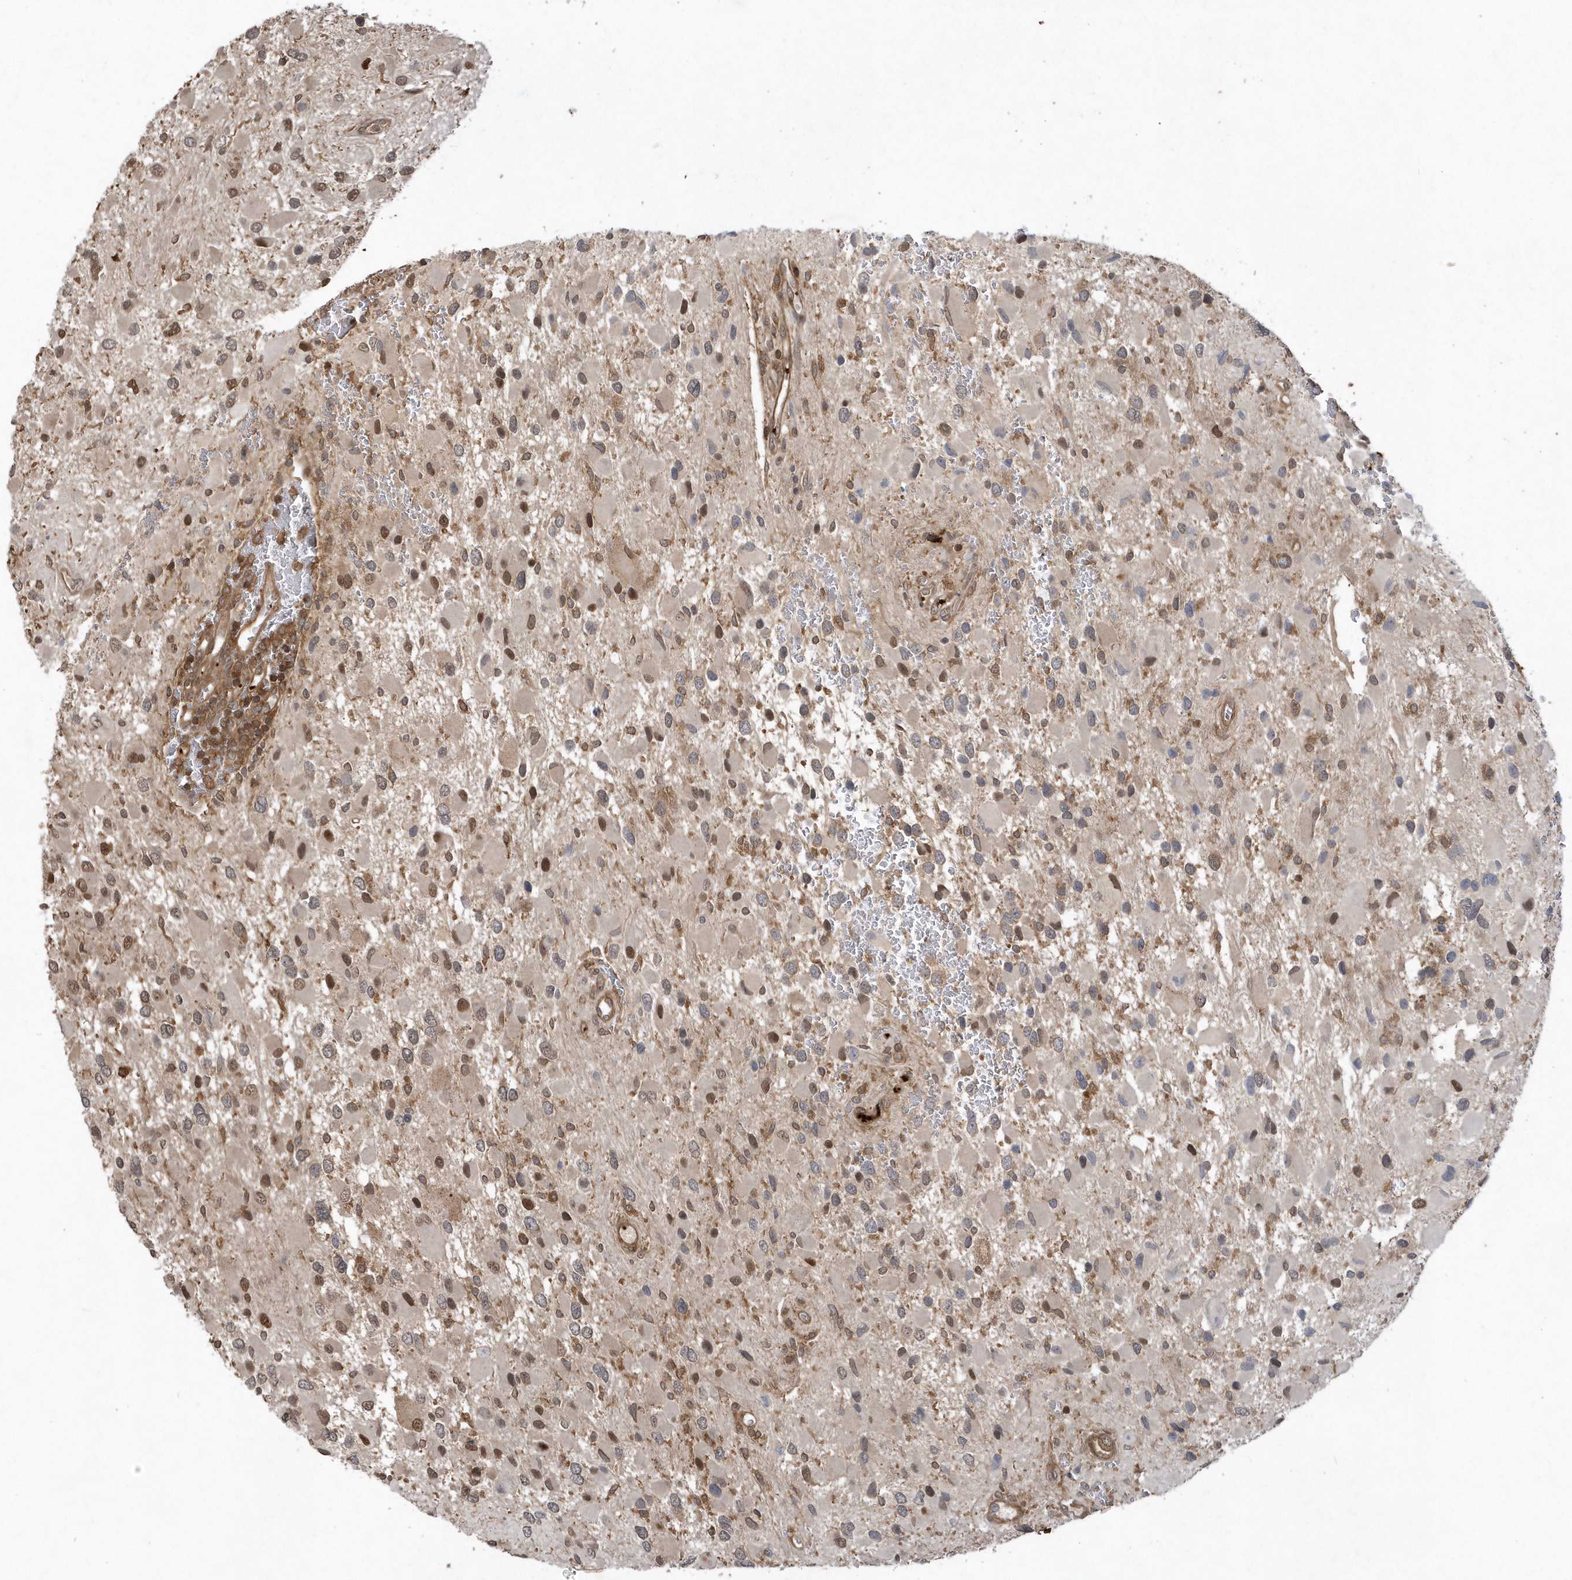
{"staining": {"intensity": "moderate", "quantity": "<25%", "location": "nuclear"}, "tissue": "glioma", "cell_type": "Tumor cells", "image_type": "cancer", "snomed": [{"axis": "morphology", "description": "Glioma, malignant, High grade"}, {"axis": "topography", "description": "Brain"}], "caption": "Immunohistochemical staining of glioma displays low levels of moderate nuclear expression in approximately <25% of tumor cells. The staining is performed using DAB brown chromogen to label protein expression. The nuclei are counter-stained blue using hematoxylin.", "gene": "ACYP1", "patient": {"sex": "male", "age": 53}}